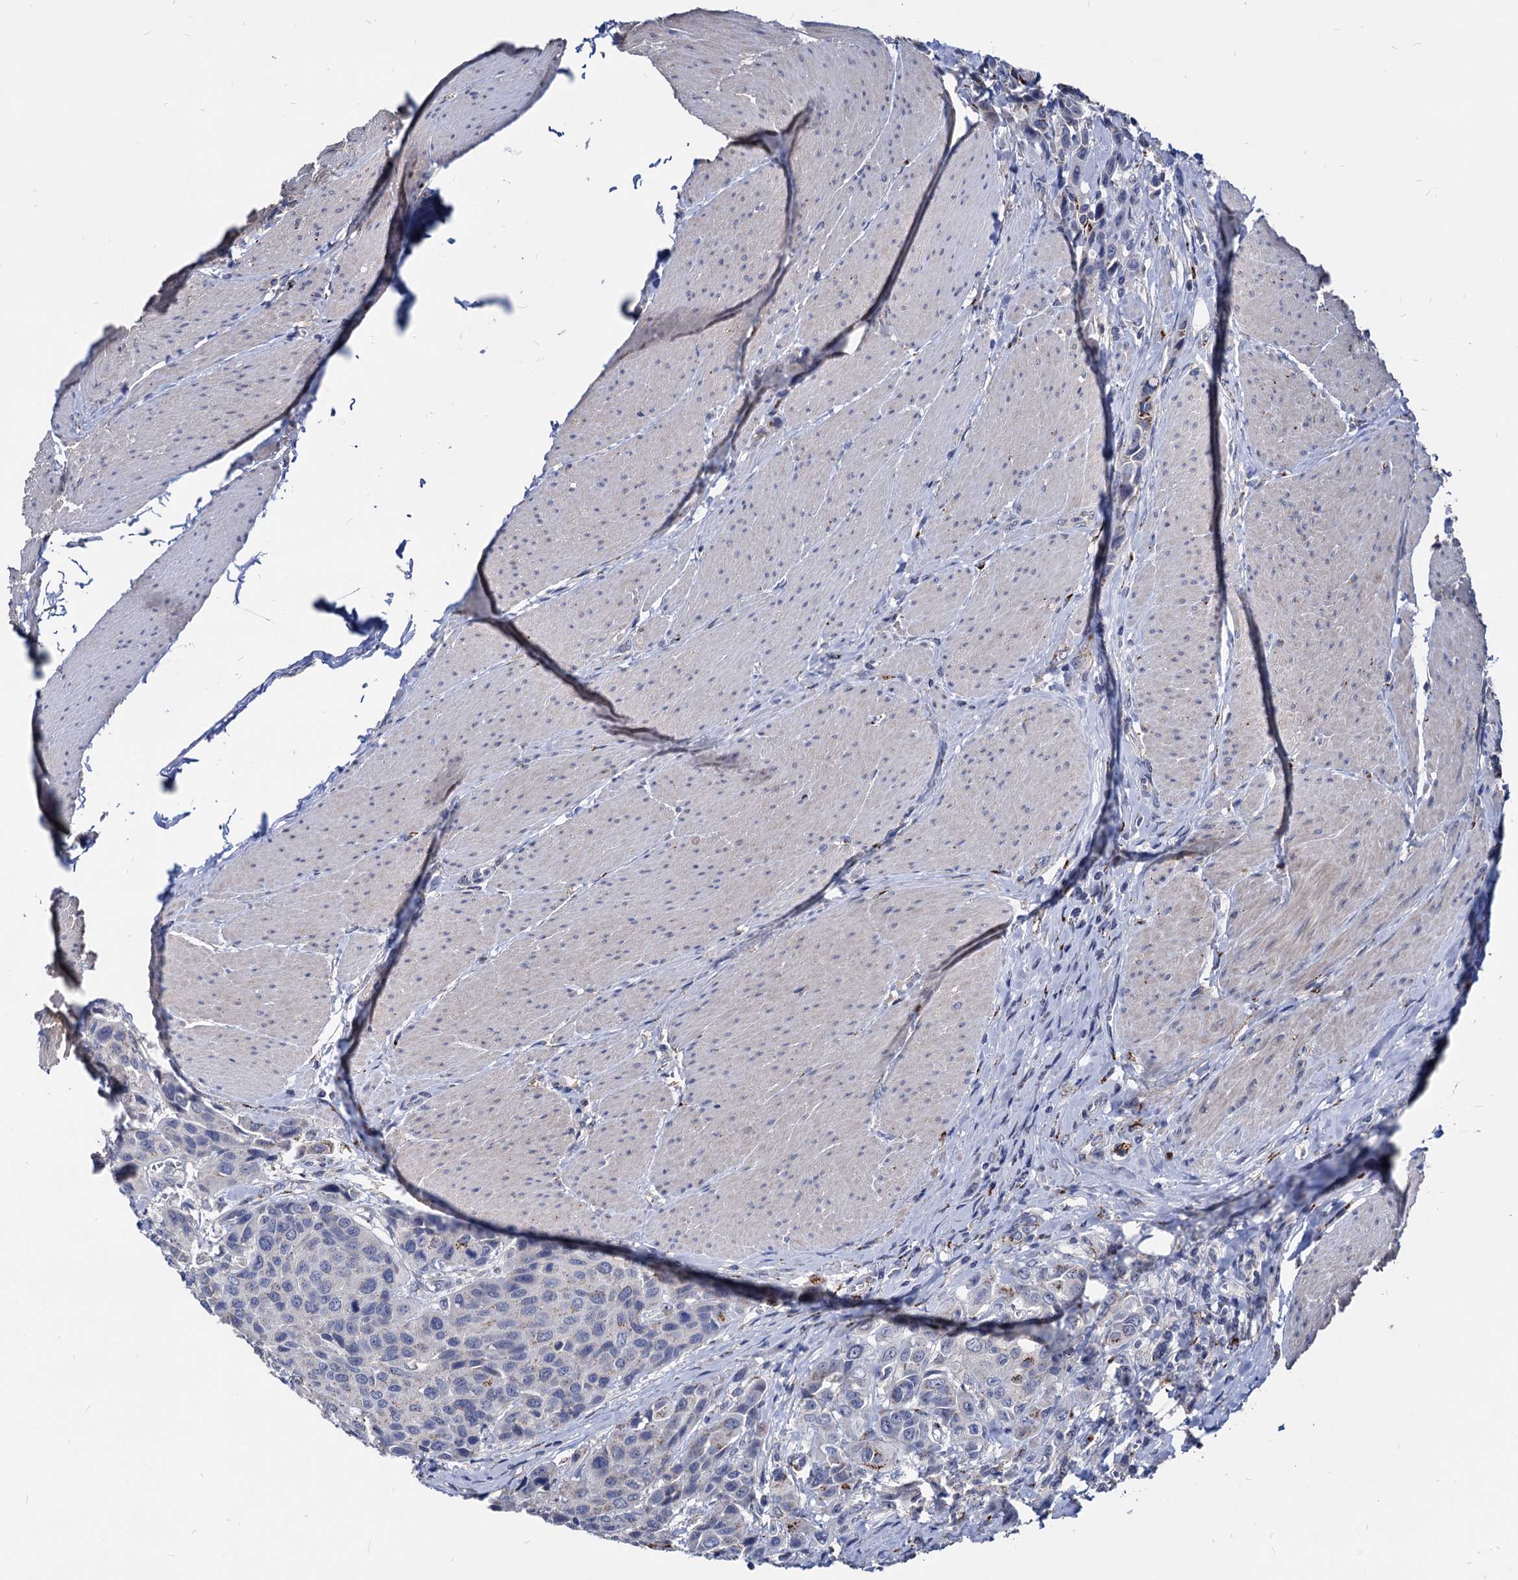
{"staining": {"intensity": "negative", "quantity": "none", "location": "none"}, "tissue": "urothelial cancer", "cell_type": "Tumor cells", "image_type": "cancer", "snomed": [{"axis": "morphology", "description": "Urothelial carcinoma, High grade"}, {"axis": "topography", "description": "Urinary bladder"}], "caption": "Tumor cells are negative for protein expression in human urothelial cancer.", "gene": "ESD", "patient": {"sex": "male", "age": 50}}